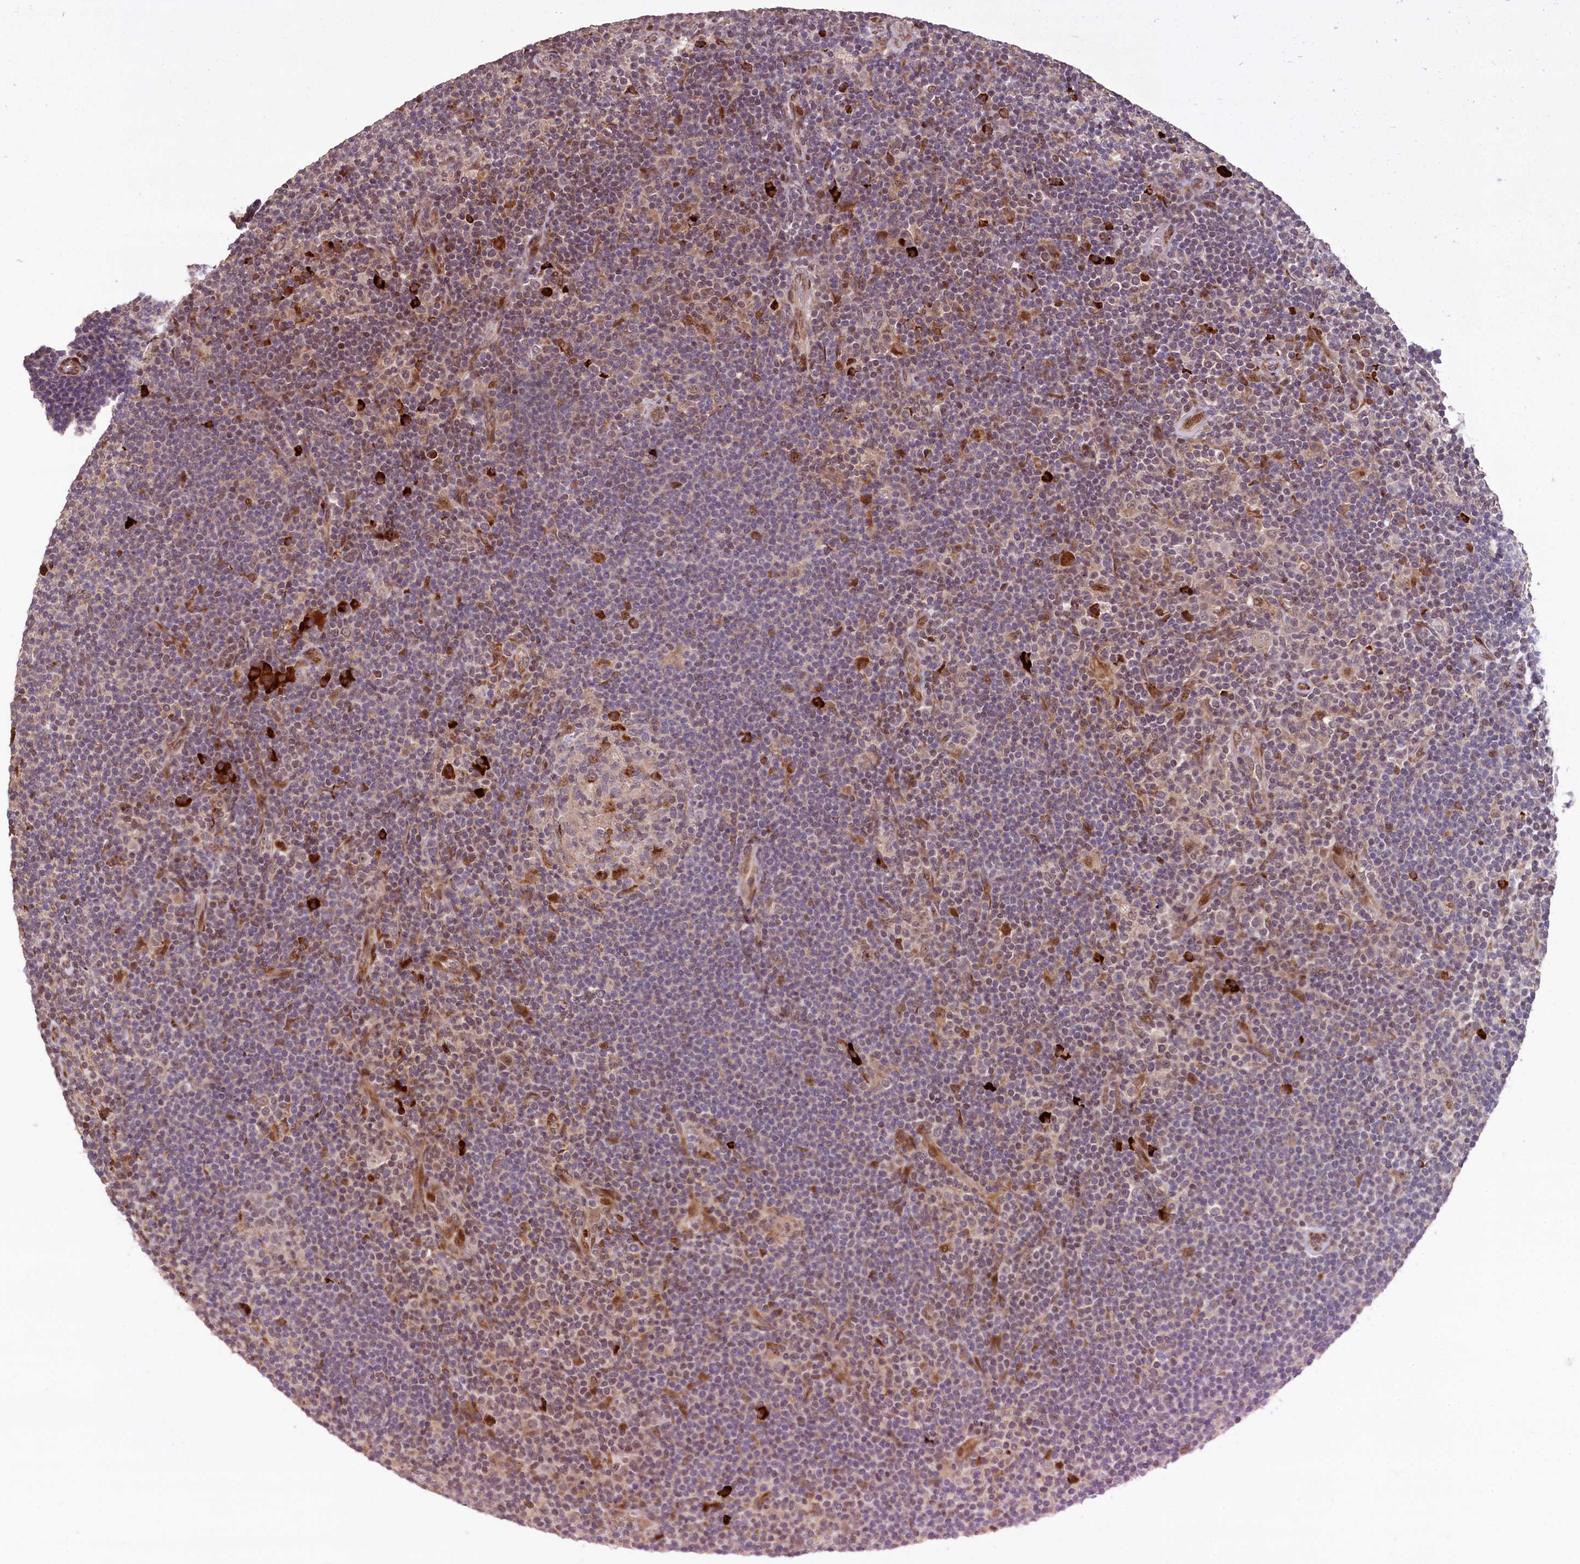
{"staining": {"intensity": "negative", "quantity": "none", "location": "none"}, "tissue": "lymphoma", "cell_type": "Tumor cells", "image_type": "cancer", "snomed": [{"axis": "morphology", "description": "Hodgkin's disease, NOS"}, {"axis": "topography", "description": "Lymph node"}], "caption": "Immunohistochemistry histopathology image of neoplastic tissue: lymphoma stained with DAB (3,3'-diaminobenzidine) reveals no significant protein expression in tumor cells. (Immunohistochemistry, brightfield microscopy, high magnification).", "gene": "C5orf15", "patient": {"sex": "female", "age": 57}}